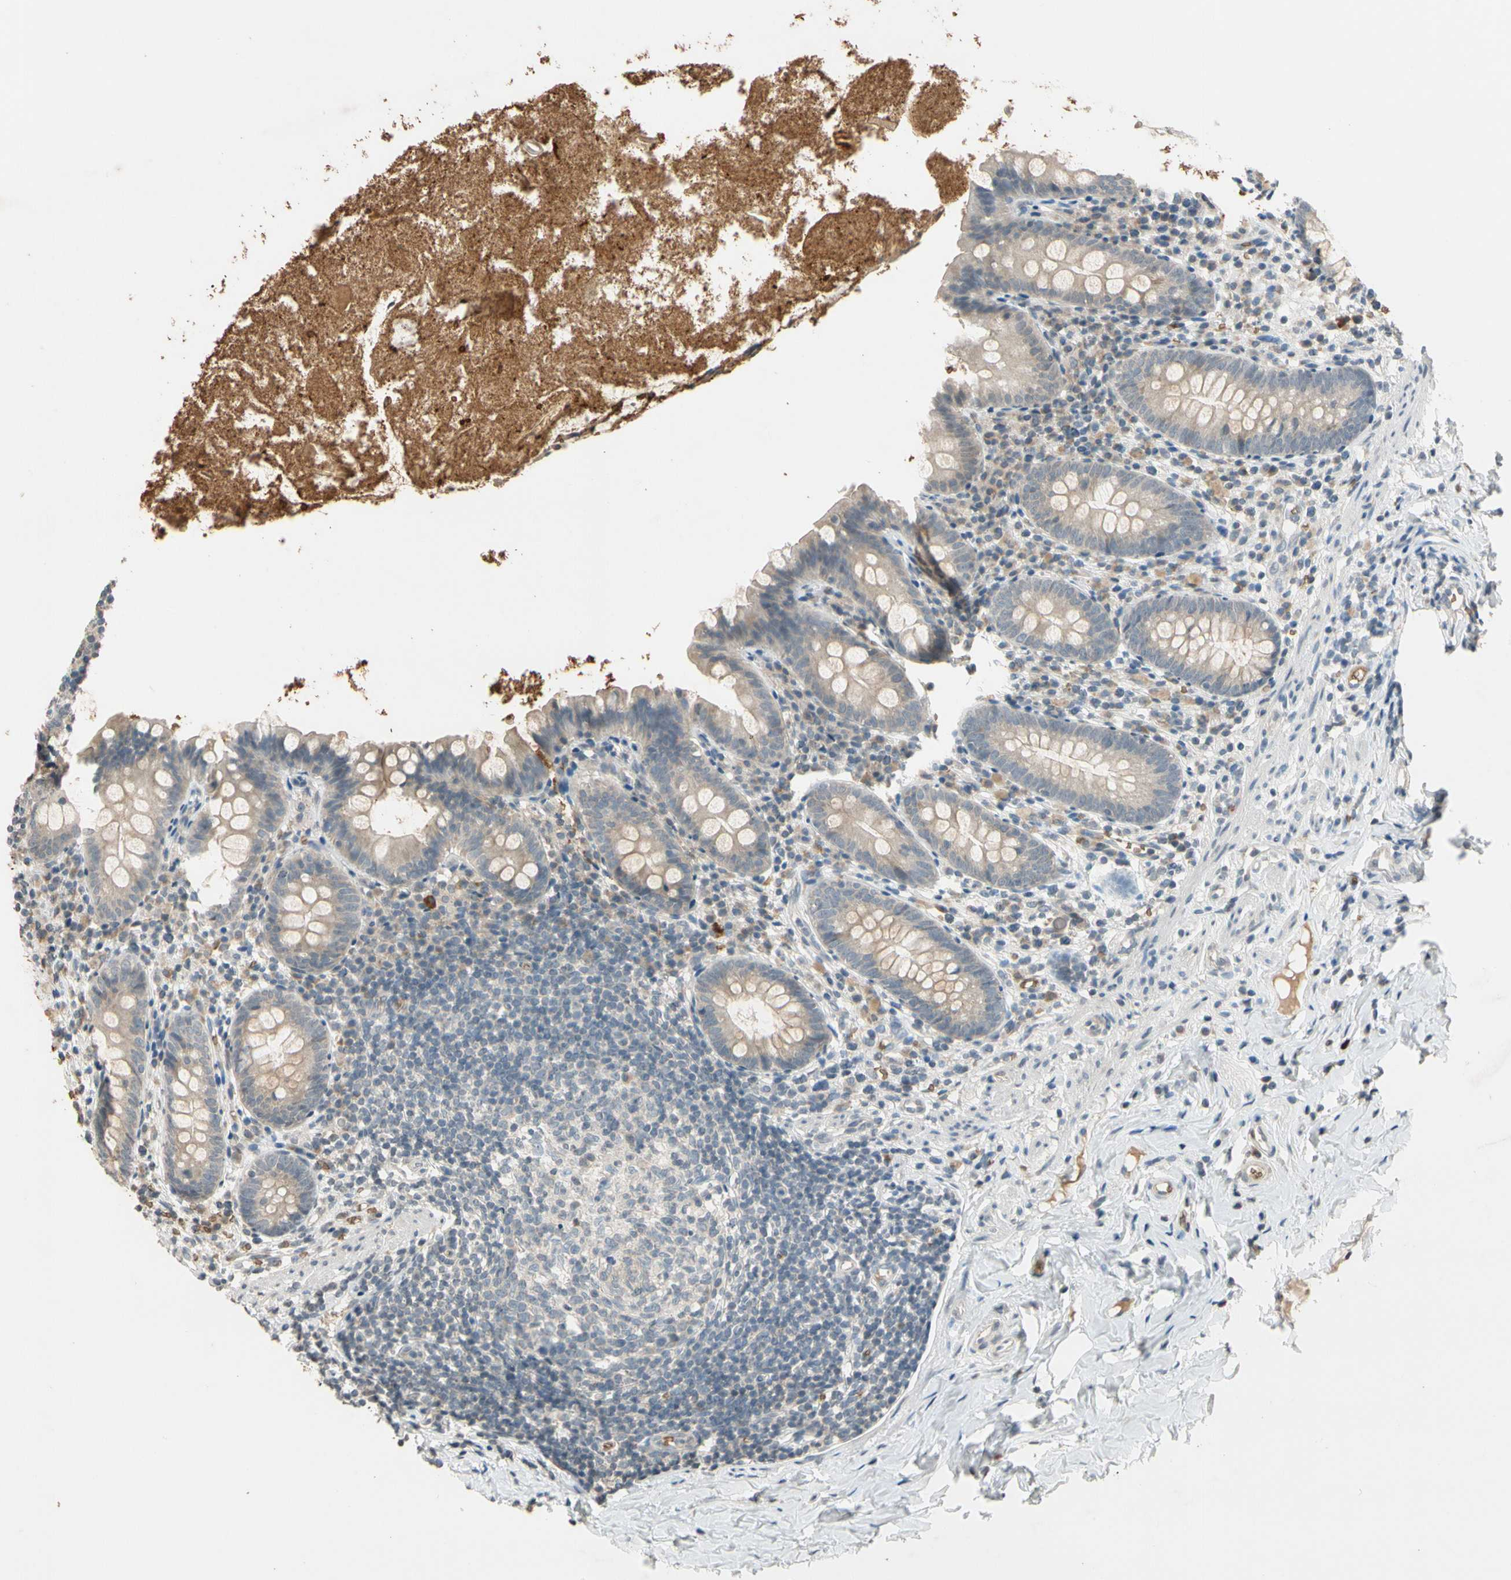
{"staining": {"intensity": "weak", "quantity": "25%-75%", "location": "cytoplasmic/membranous"}, "tissue": "appendix", "cell_type": "Glandular cells", "image_type": "normal", "snomed": [{"axis": "morphology", "description": "Normal tissue, NOS"}, {"axis": "topography", "description": "Appendix"}], "caption": "Approximately 25%-75% of glandular cells in unremarkable human appendix display weak cytoplasmic/membranous protein staining as visualized by brown immunohistochemical staining.", "gene": "GYPC", "patient": {"sex": "male", "age": 52}}